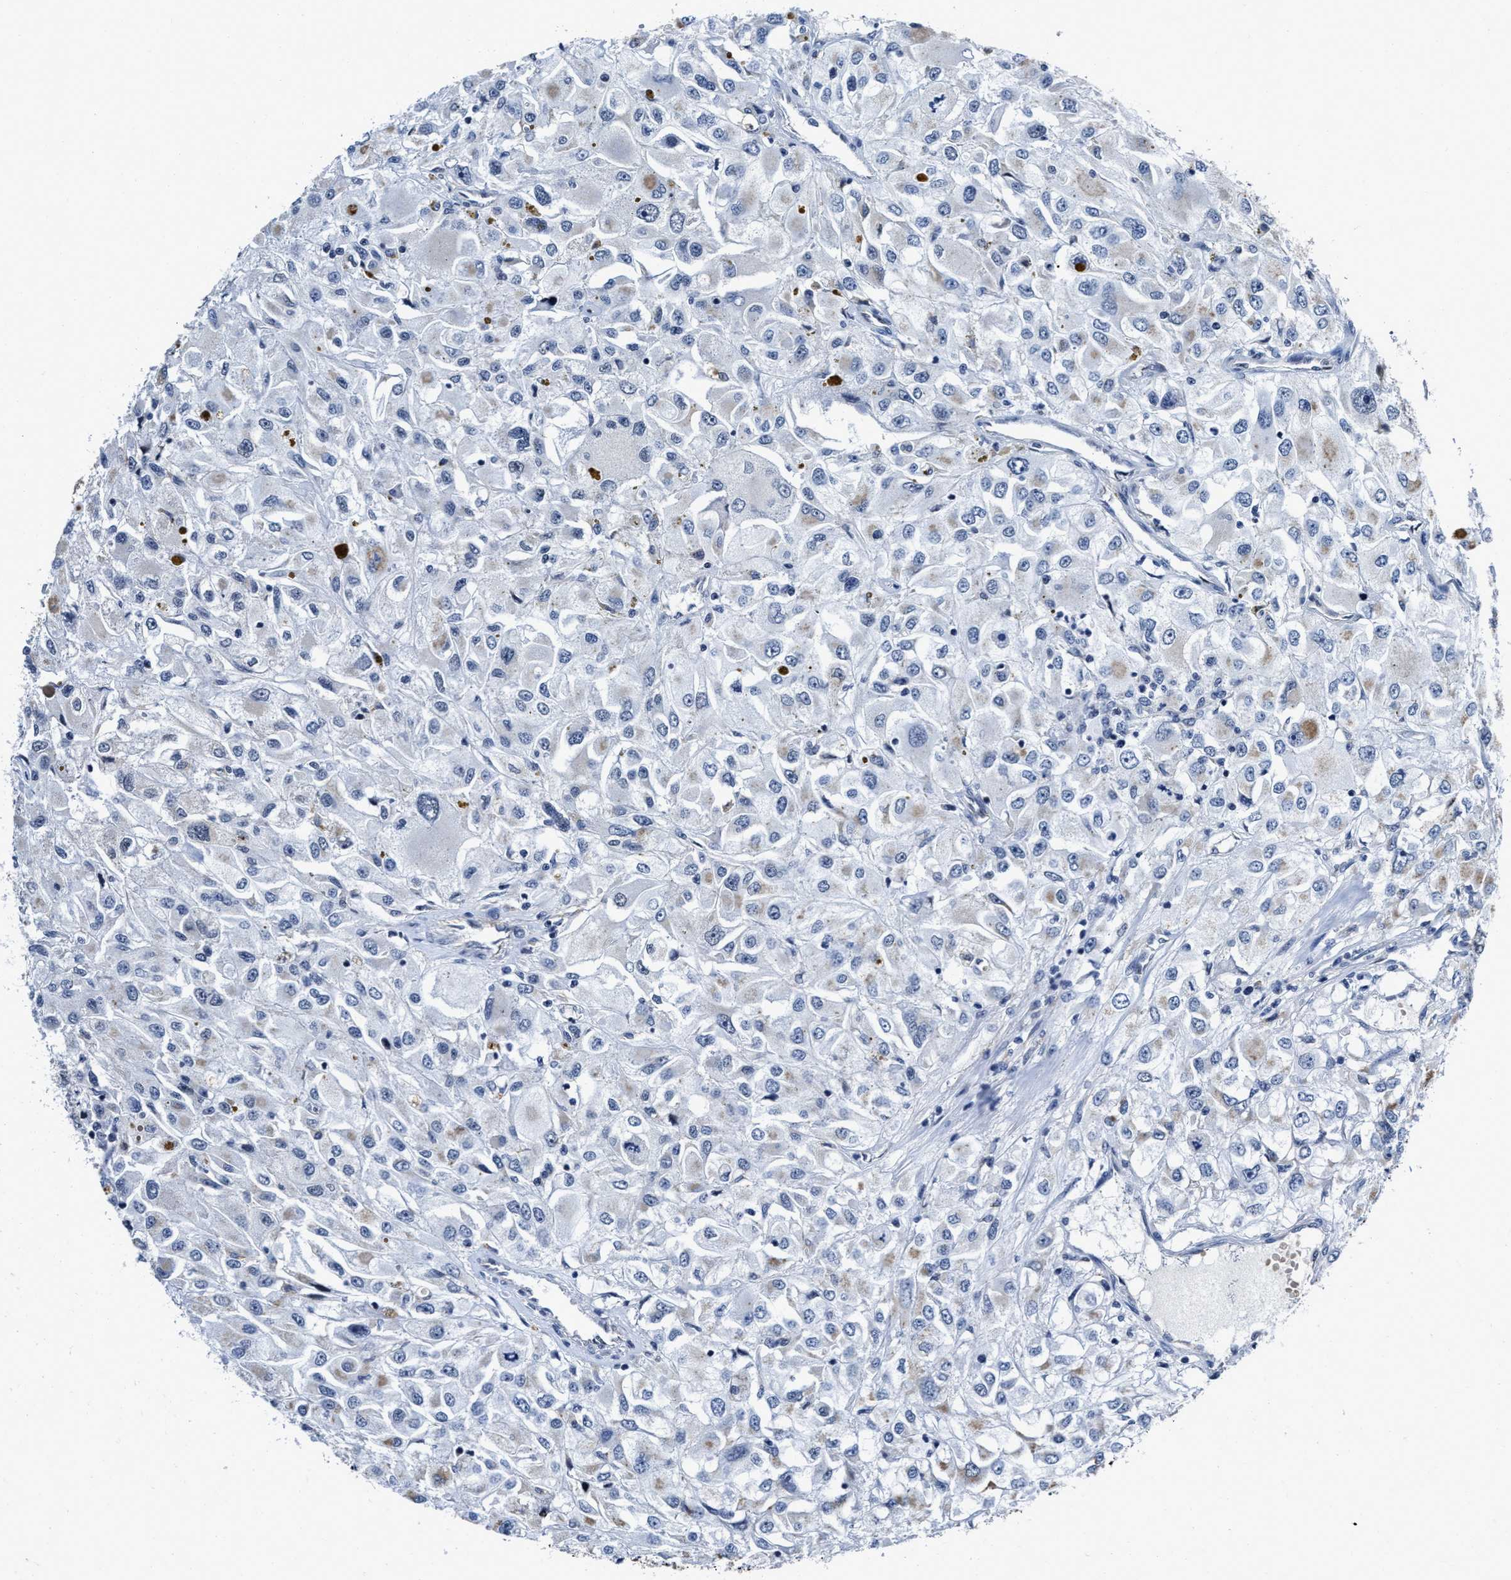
{"staining": {"intensity": "weak", "quantity": "<25%", "location": "cytoplasmic/membranous"}, "tissue": "renal cancer", "cell_type": "Tumor cells", "image_type": "cancer", "snomed": [{"axis": "morphology", "description": "Adenocarcinoma, NOS"}, {"axis": "topography", "description": "Kidney"}], "caption": "This image is of renal cancer stained with immunohistochemistry to label a protein in brown with the nuclei are counter-stained blue. There is no staining in tumor cells.", "gene": "GHITM", "patient": {"sex": "female", "age": 52}}